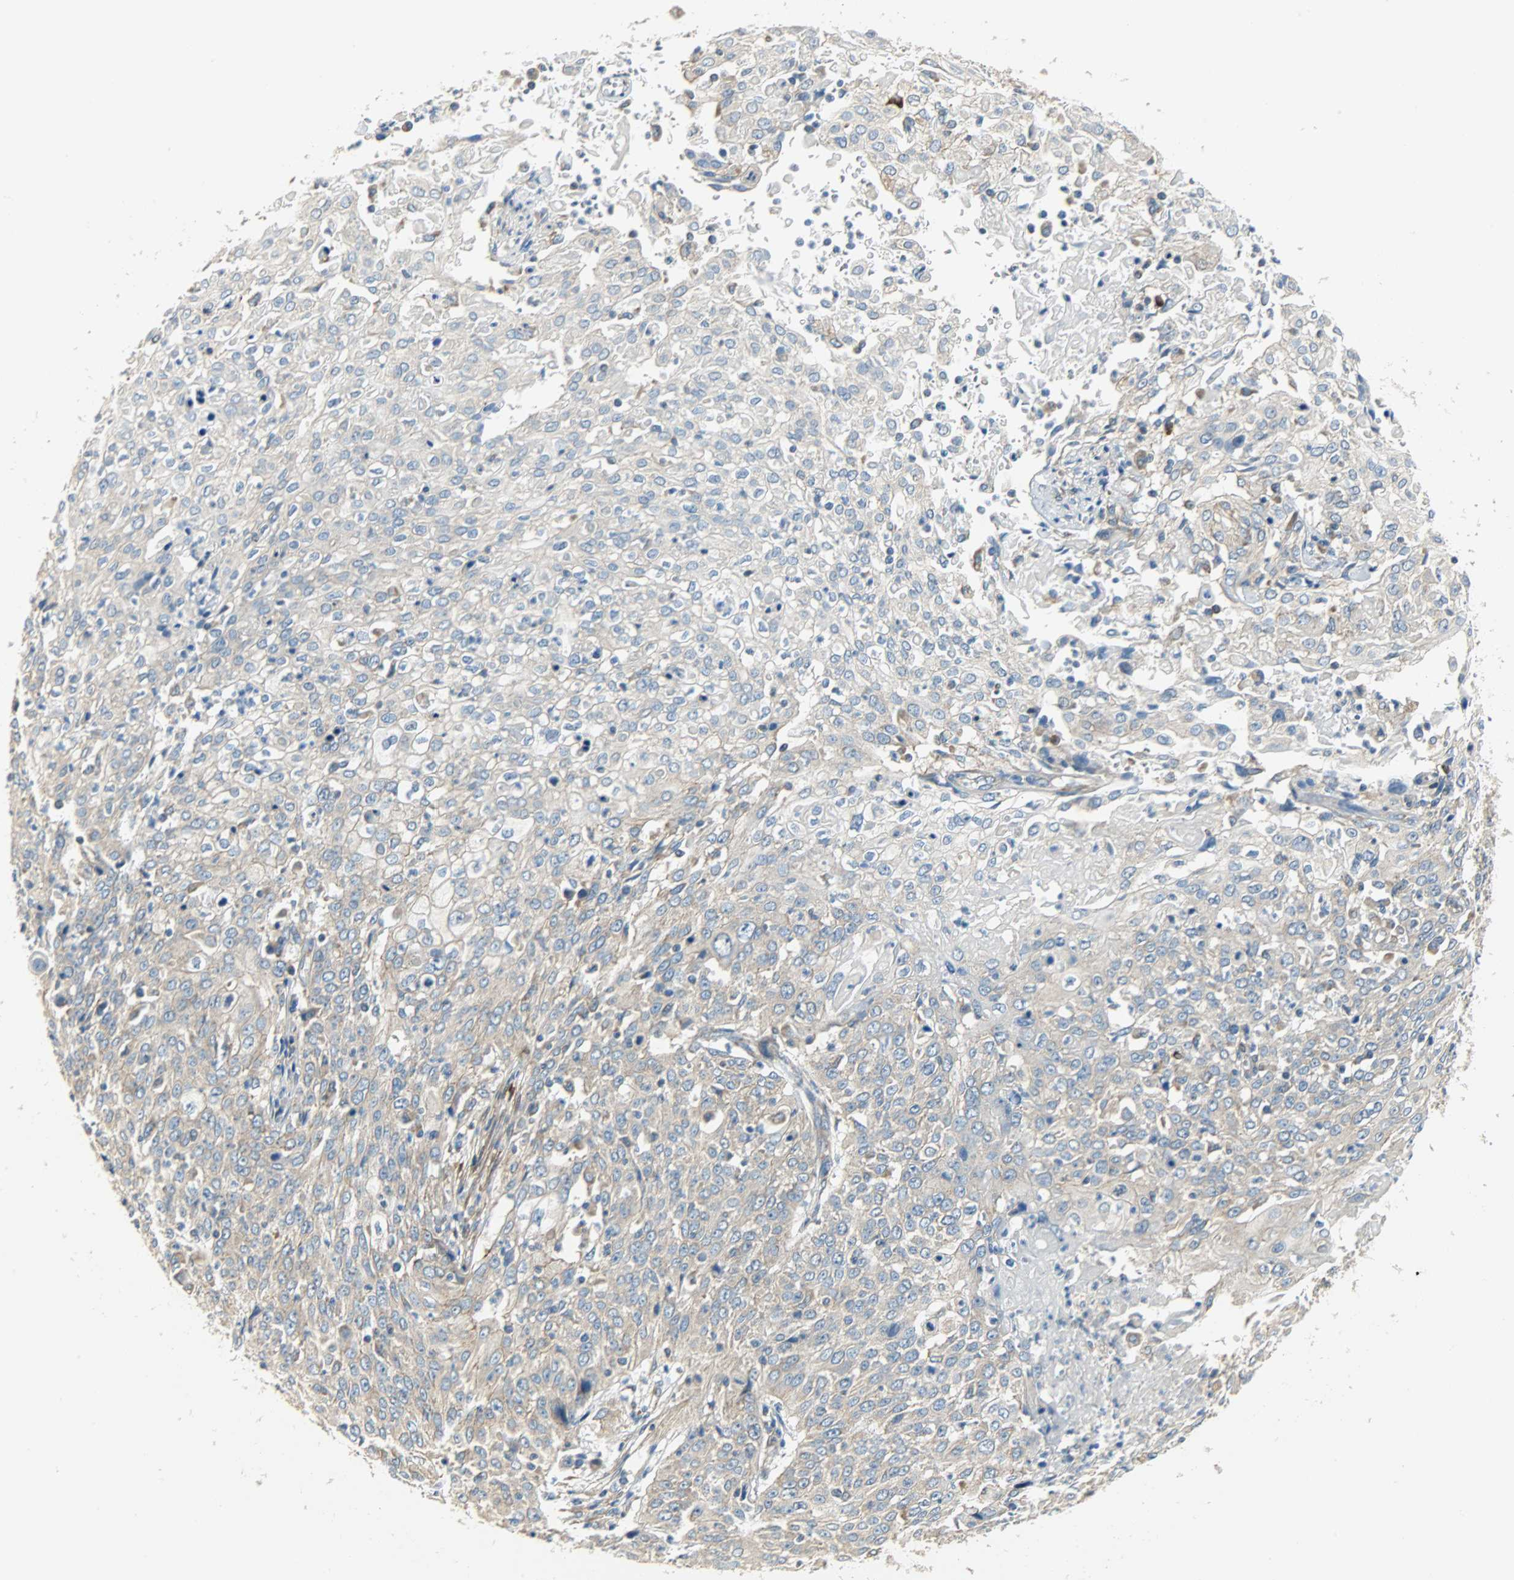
{"staining": {"intensity": "moderate", "quantity": "25%-75%", "location": "cytoplasmic/membranous"}, "tissue": "cervical cancer", "cell_type": "Tumor cells", "image_type": "cancer", "snomed": [{"axis": "morphology", "description": "Squamous cell carcinoma, NOS"}, {"axis": "topography", "description": "Cervix"}], "caption": "IHC histopathology image of cervical cancer stained for a protein (brown), which displays medium levels of moderate cytoplasmic/membranous positivity in about 25%-75% of tumor cells.", "gene": "C1orf198", "patient": {"sex": "female", "age": 39}}